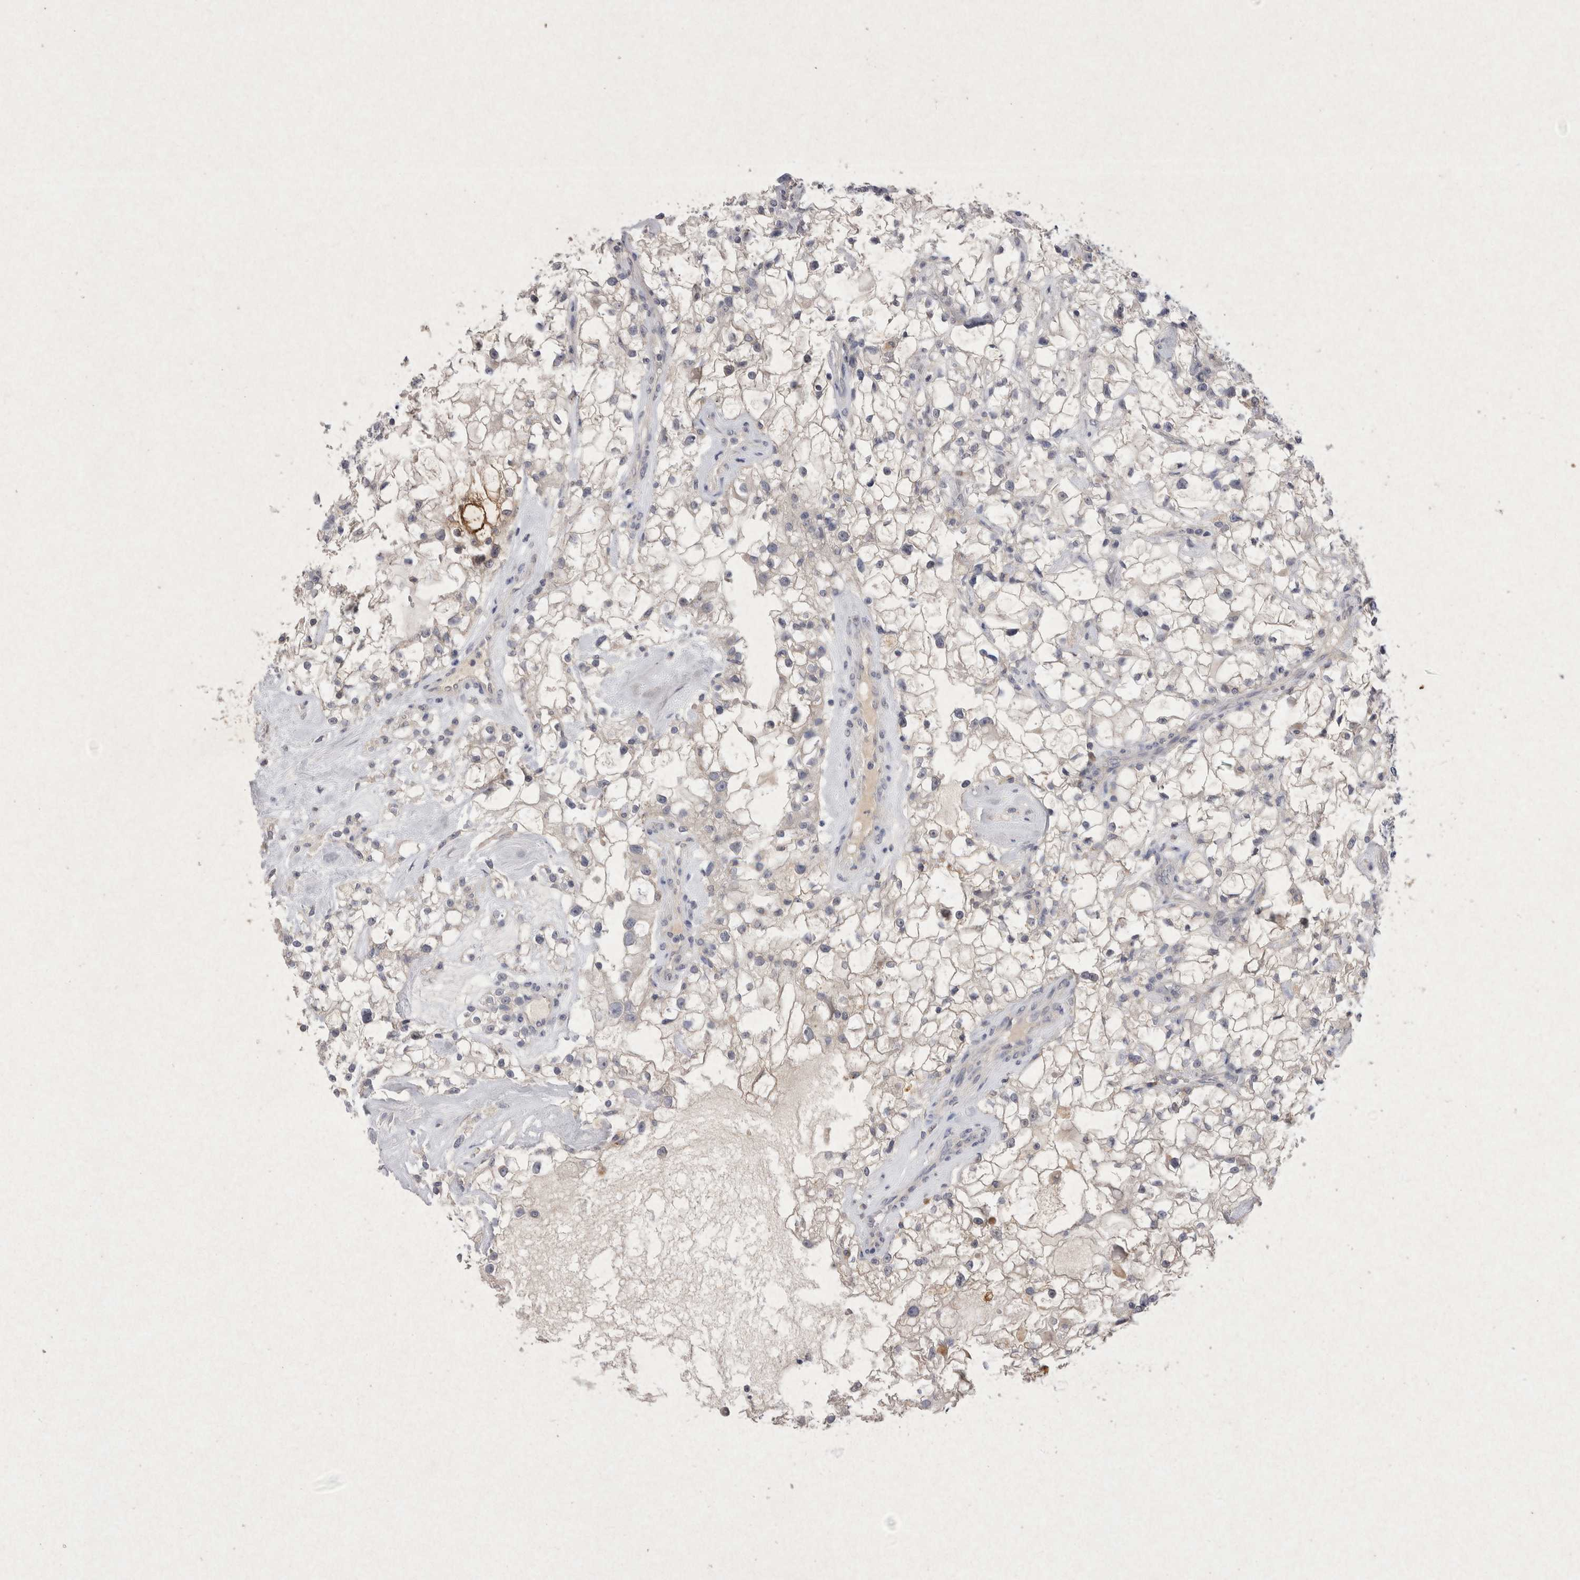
{"staining": {"intensity": "negative", "quantity": "none", "location": "none"}, "tissue": "renal cancer", "cell_type": "Tumor cells", "image_type": "cancer", "snomed": [{"axis": "morphology", "description": "Adenocarcinoma, NOS"}, {"axis": "topography", "description": "Kidney"}], "caption": "Immunohistochemistry (IHC) photomicrograph of neoplastic tissue: renal cancer stained with DAB (3,3'-diaminobenzidine) displays no significant protein expression in tumor cells. (DAB immunohistochemistry (IHC), high magnification).", "gene": "RASSF3", "patient": {"sex": "female", "age": 60}}